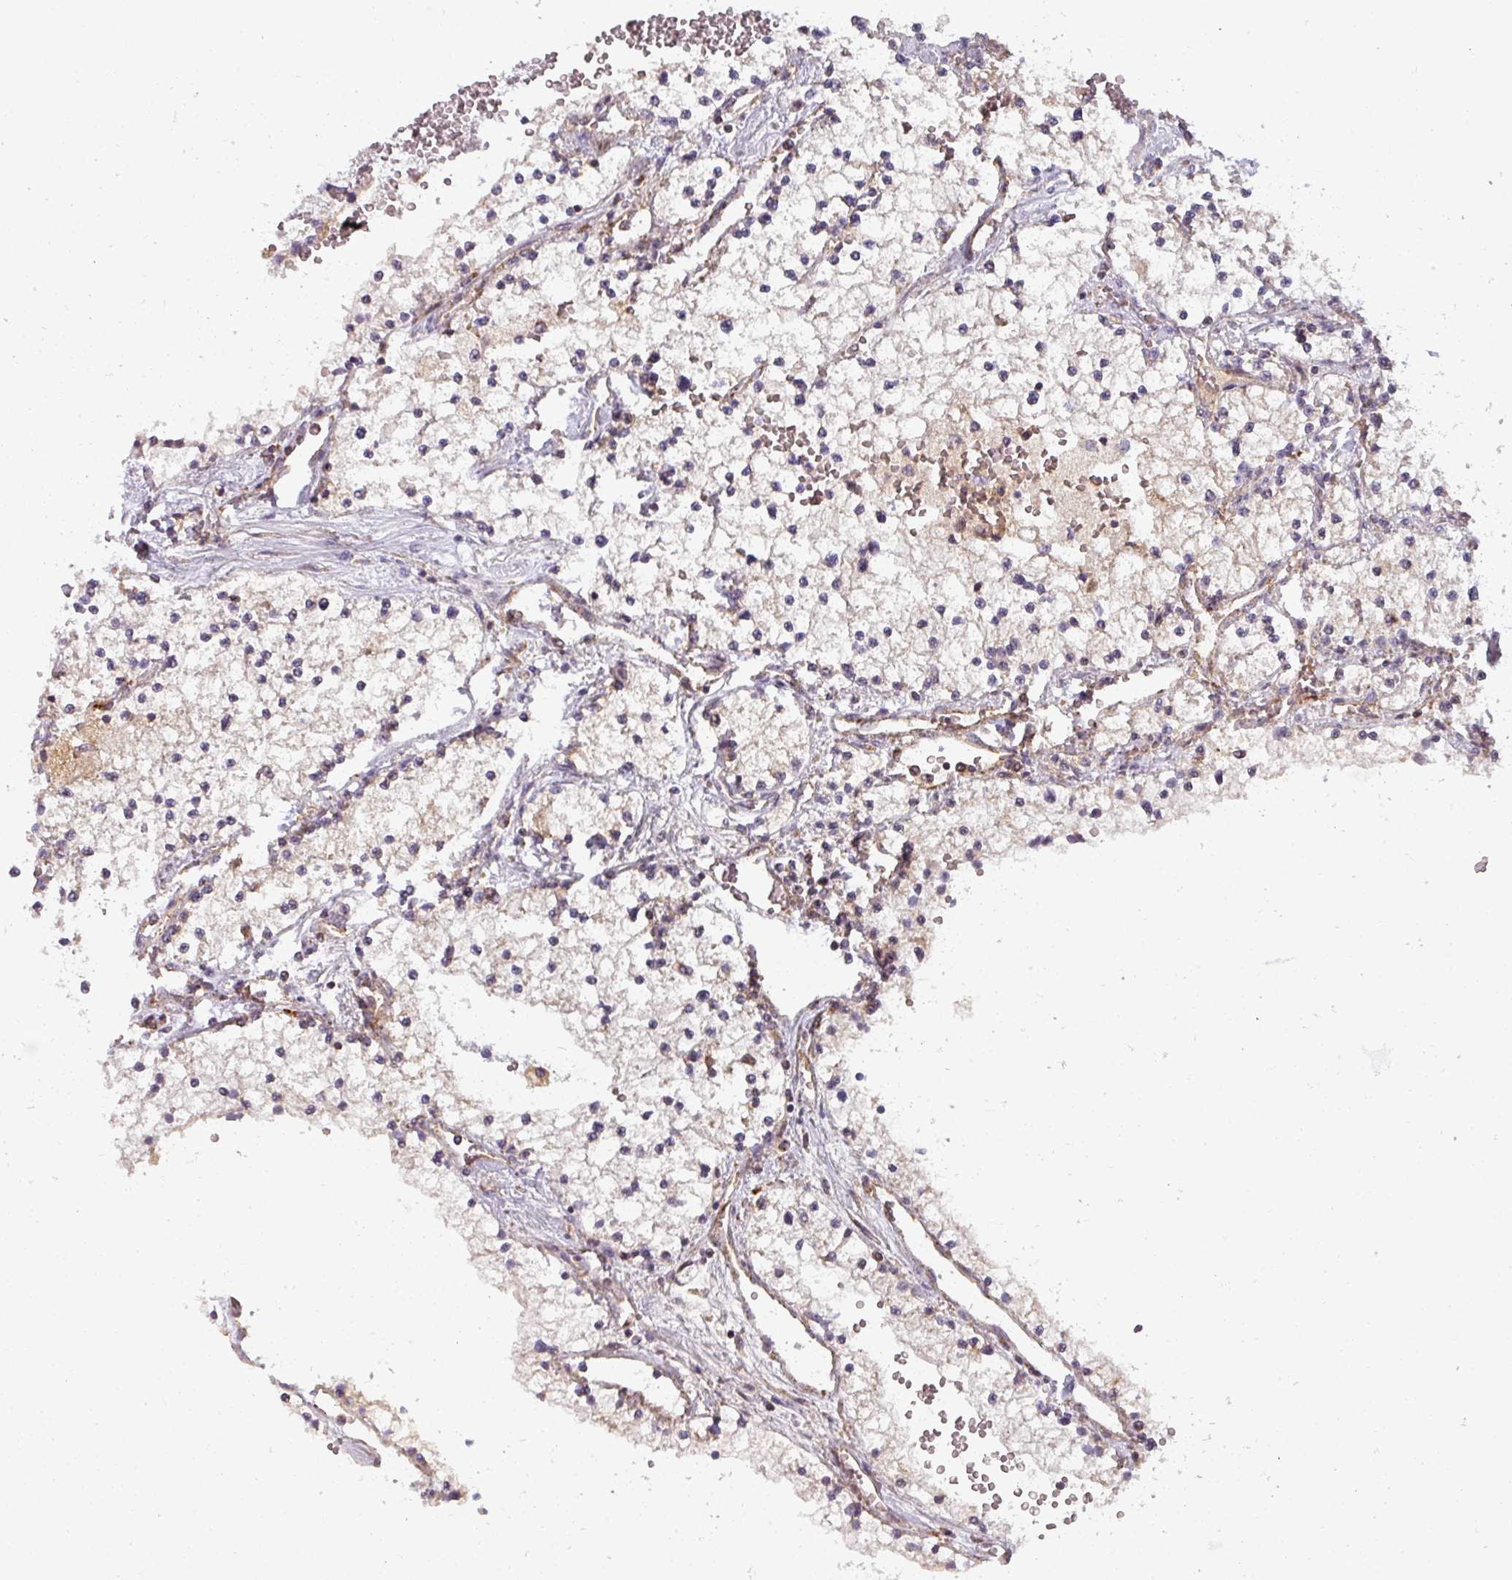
{"staining": {"intensity": "weak", "quantity": "<25%", "location": "cytoplasmic/membranous"}, "tissue": "renal cancer", "cell_type": "Tumor cells", "image_type": "cancer", "snomed": [{"axis": "morphology", "description": "Normal tissue, NOS"}, {"axis": "morphology", "description": "Adenocarcinoma, NOS"}, {"axis": "topography", "description": "Kidney"}], "caption": "Immunohistochemical staining of renal cancer shows no significant expression in tumor cells. The staining was performed using DAB to visualize the protein expression in brown, while the nuclei were stained in blue with hematoxylin (Magnification: 20x).", "gene": "MRPS16", "patient": {"sex": "male", "age": 68}}